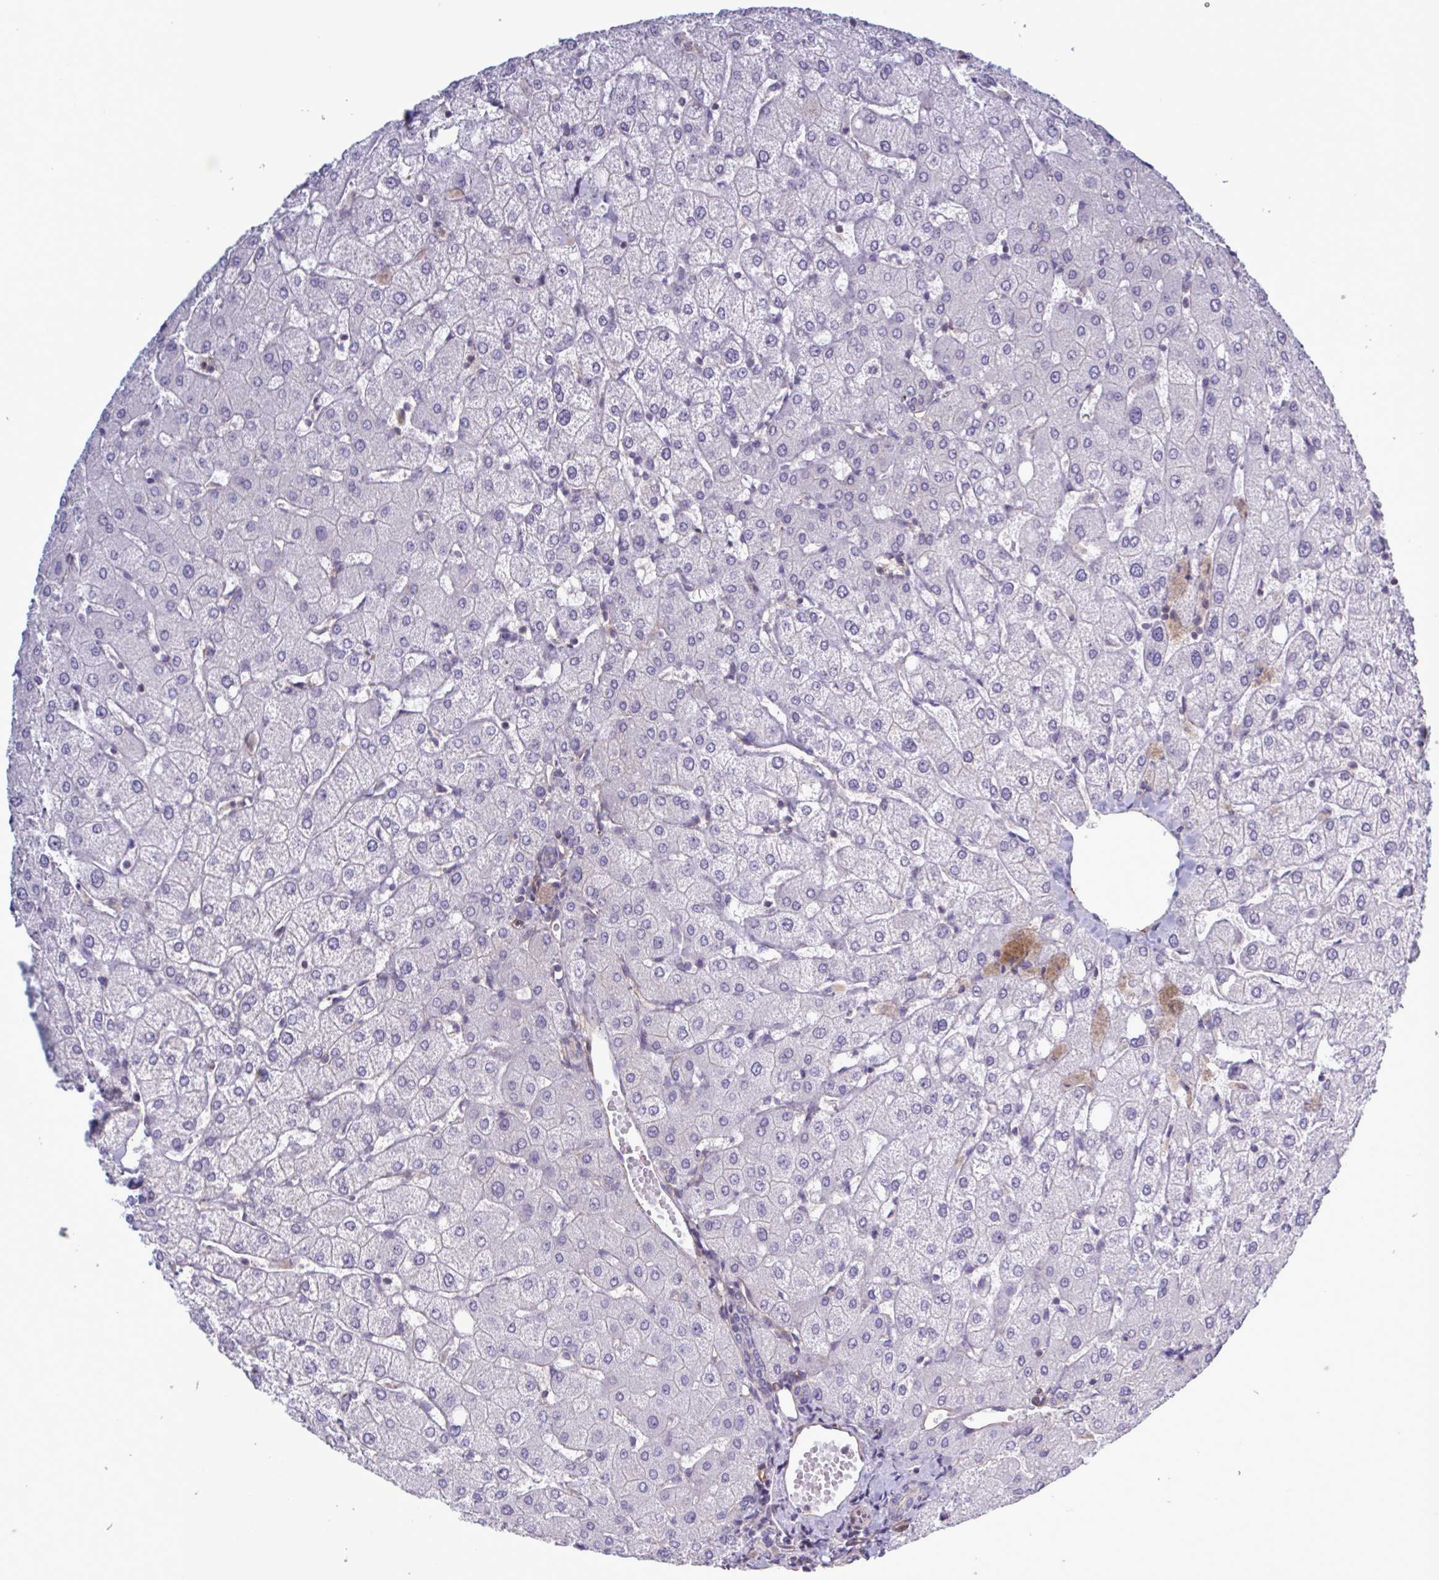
{"staining": {"intensity": "negative", "quantity": "none", "location": "none"}, "tissue": "liver", "cell_type": "Cholangiocytes", "image_type": "normal", "snomed": [{"axis": "morphology", "description": "Normal tissue, NOS"}, {"axis": "topography", "description": "Liver"}], "caption": "This is a photomicrograph of immunohistochemistry (IHC) staining of benign liver, which shows no positivity in cholangiocytes.", "gene": "SHISA7", "patient": {"sex": "female", "age": 54}}